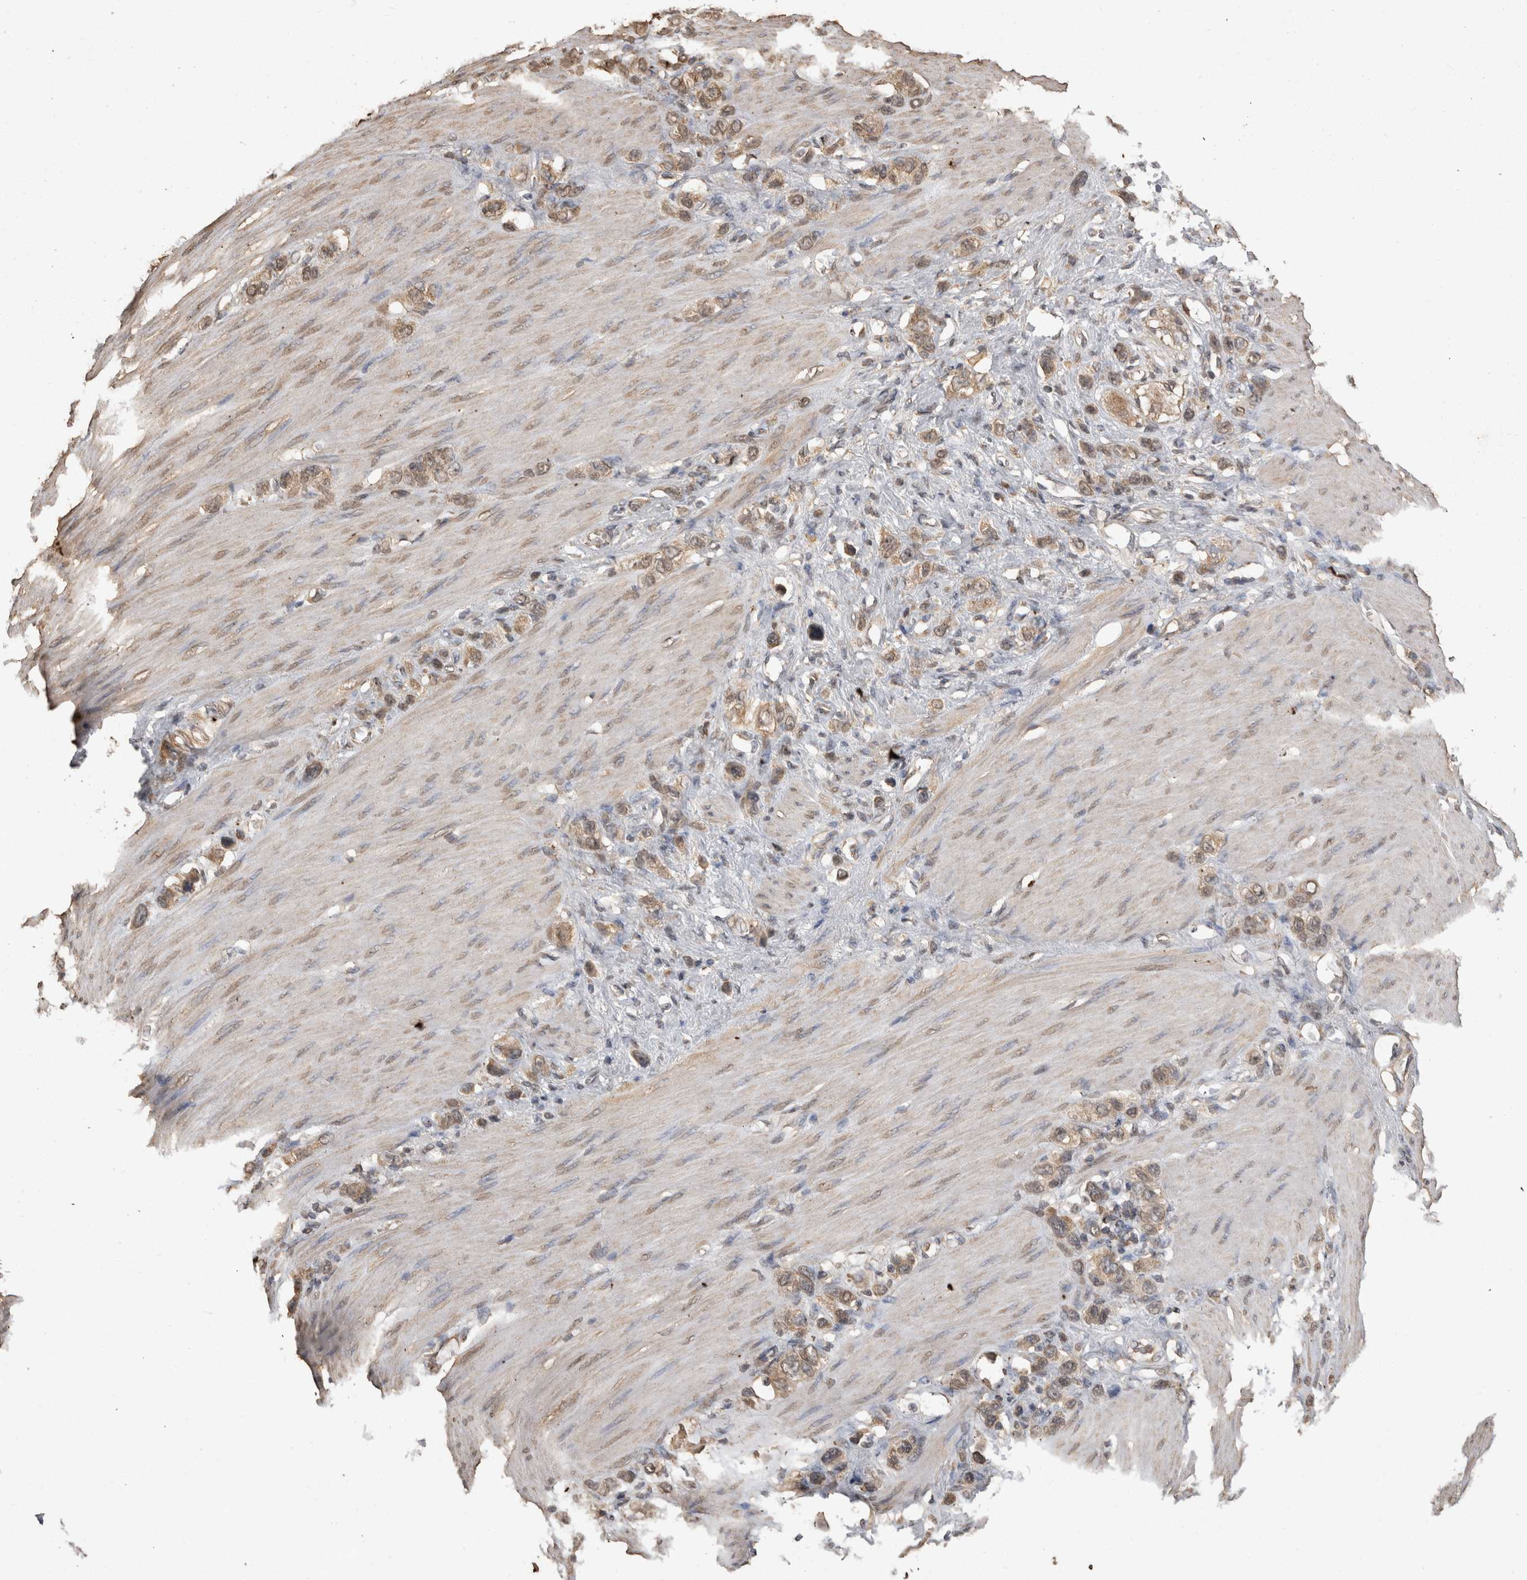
{"staining": {"intensity": "moderate", "quantity": ">75%", "location": "cytoplasmic/membranous"}, "tissue": "stomach cancer", "cell_type": "Tumor cells", "image_type": "cancer", "snomed": [{"axis": "morphology", "description": "Adenocarcinoma, NOS"}, {"axis": "morphology", "description": "Adenocarcinoma, High grade"}, {"axis": "topography", "description": "Stomach, upper"}, {"axis": "topography", "description": "Stomach, lower"}], "caption": "An immunohistochemistry histopathology image of neoplastic tissue is shown. Protein staining in brown shows moderate cytoplasmic/membranous positivity in stomach adenocarcinoma within tumor cells.", "gene": "SOCS5", "patient": {"sex": "female", "age": 65}}